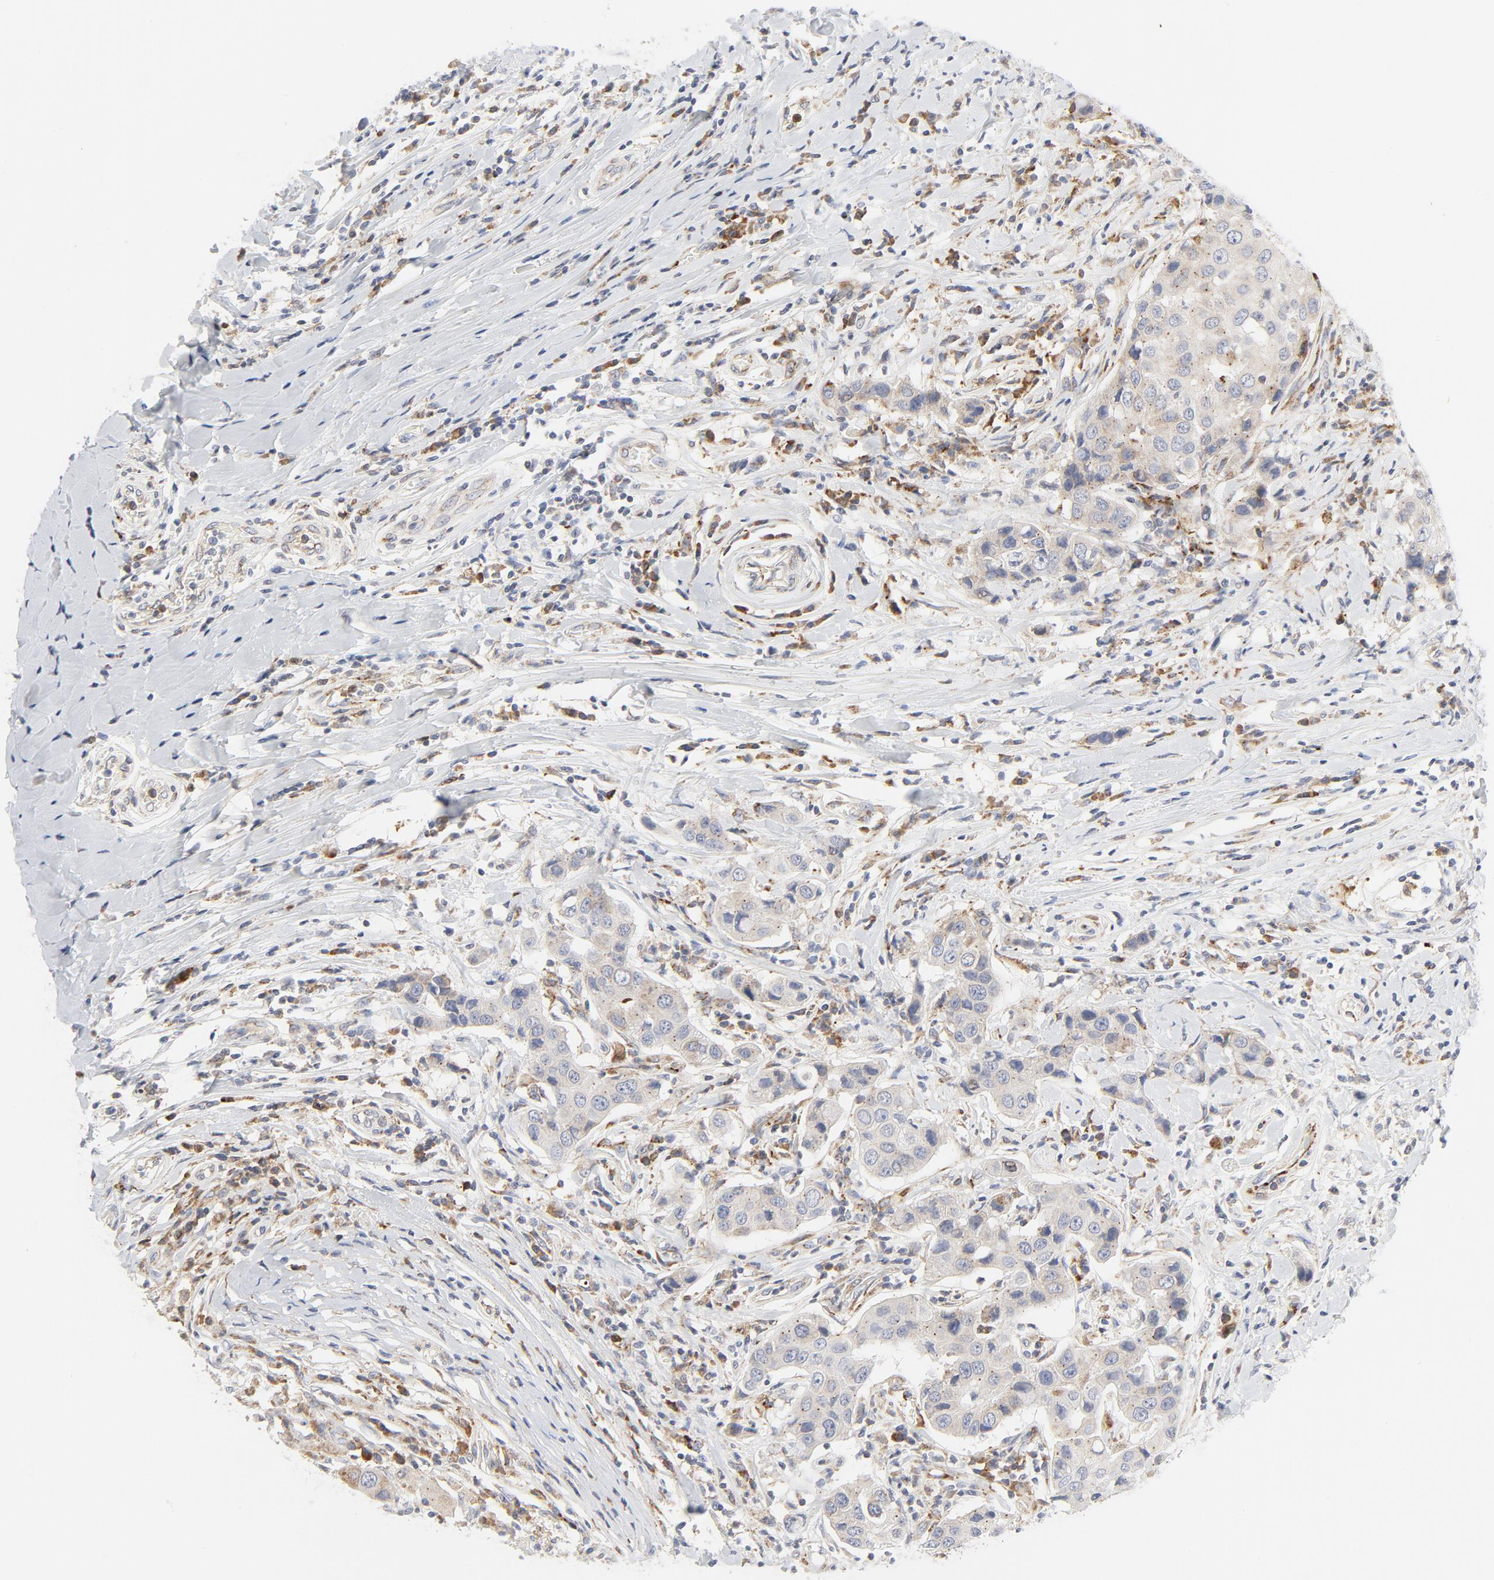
{"staining": {"intensity": "negative", "quantity": "none", "location": "none"}, "tissue": "breast cancer", "cell_type": "Tumor cells", "image_type": "cancer", "snomed": [{"axis": "morphology", "description": "Duct carcinoma"}, {"axis": "topography", "description": "Breast"}], "caption": "Tumor cells show no significant protein staining in infiltrating ductal carcinoma (breast).", "gene": "LRP6", "patient": {"sex": "female", "age": 27}}